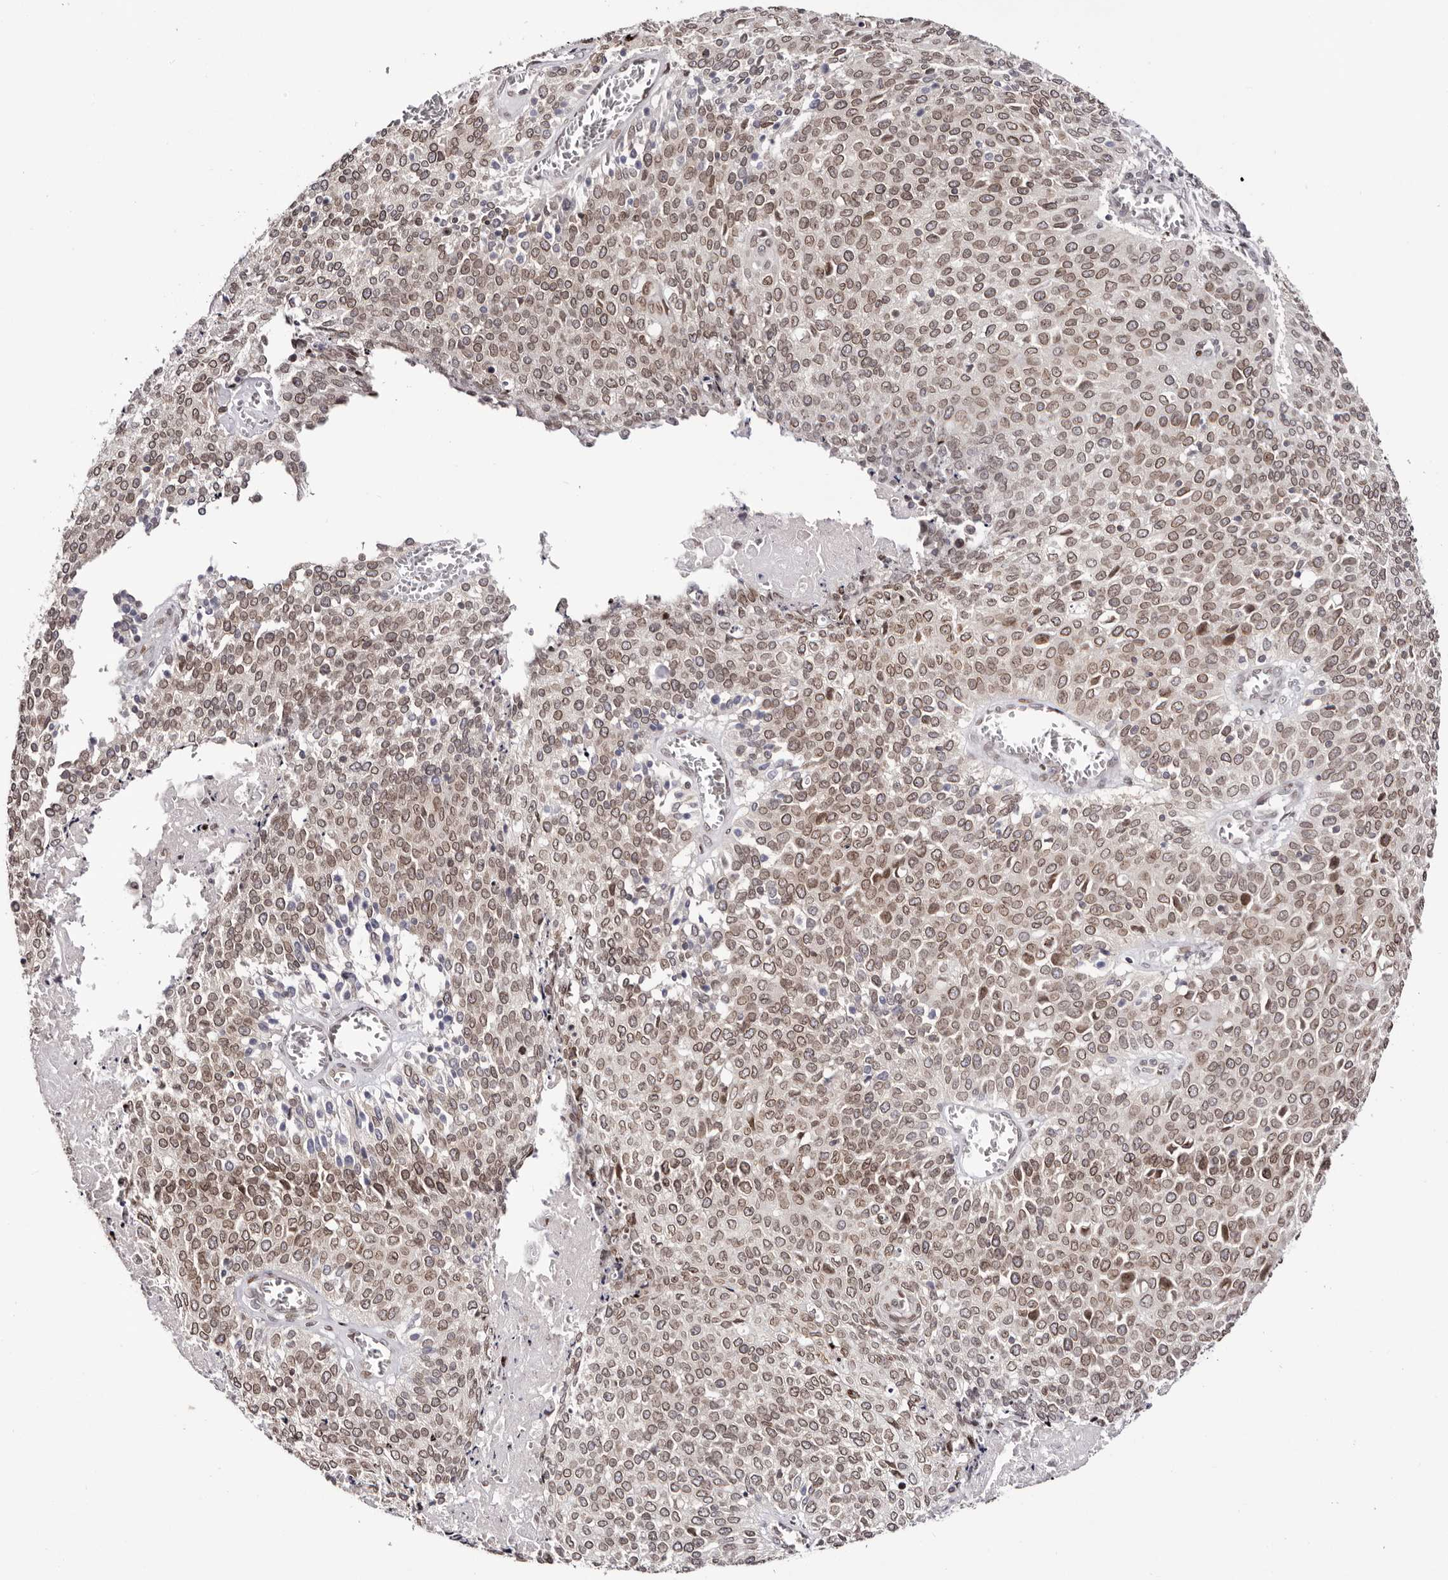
{"staining": {"intensity": "moderate", "quantity": ">75%", "location": "cytoplasmic/membranous,nuclear"}, "tissue": "cervical cancer", "cell_type": "Tumor cells", "image_type": "cancer", "snomed": [{"axis": "morphology", "description": "Squamous cell carcinoma, NOS"}, {"axis": "topography", "description": "Cervix"}], "caption": "IHC staining of cervical cancer, which exhibits medium levels of moderate cytoplasmic/membranous and nuclear expression in about >75% of tumor cells indicating moderate cytoplasmic/membranous and nuclear protein staining. The staining was performed using DAB (brown) for protein detection and nuclei were counterstained in hematoxylin (blue).", "gene": "NUP153", "patient": {"sex": "female", "age": 39}}